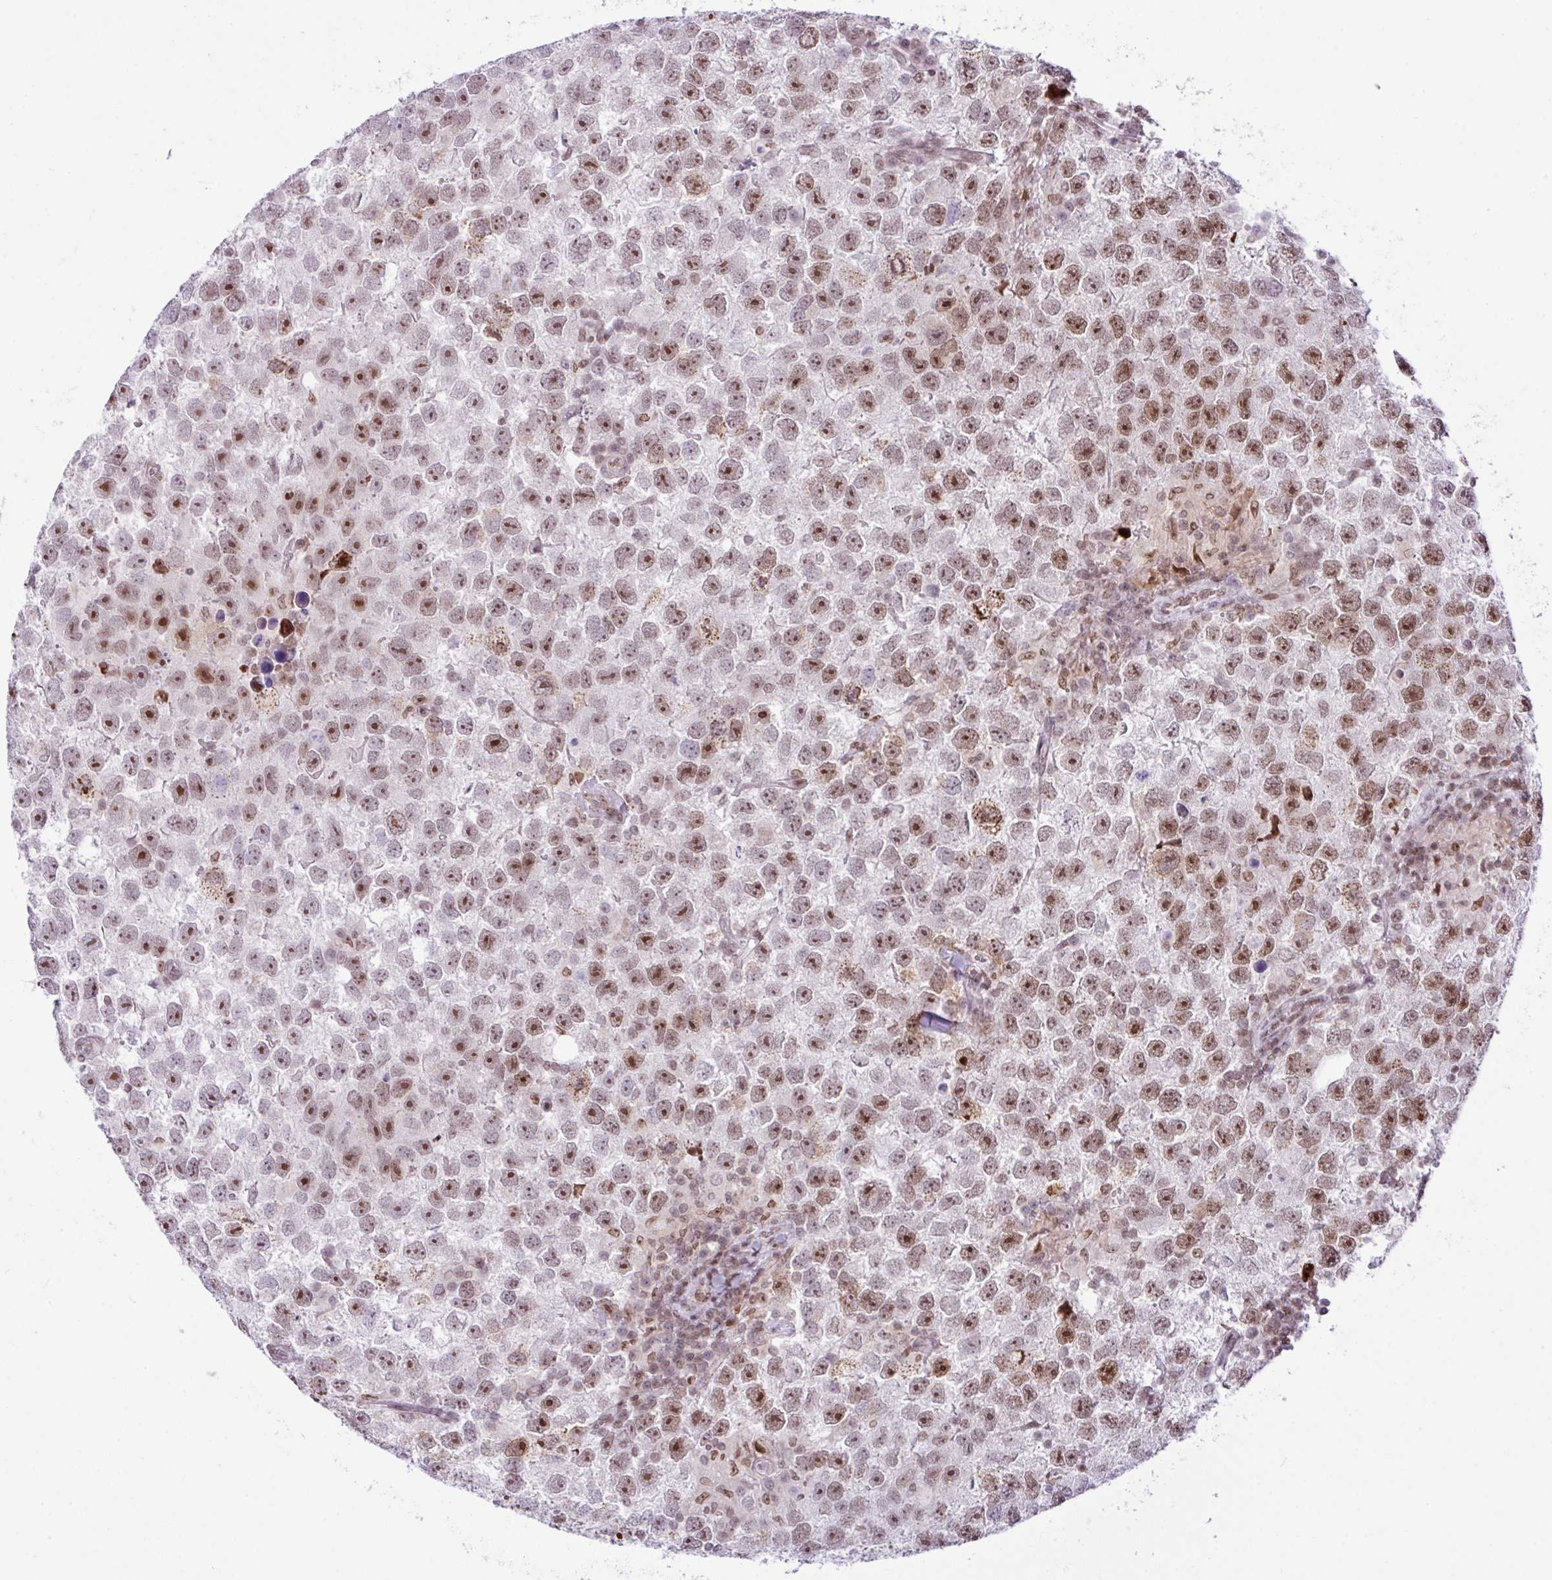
{"staining": {"intensity": "moderate", "quantity": ">75%", "location": "nuclear"}, "tissue": "testis cancer", "cell_type": "Tumor cells", "image_type": "cancer", "snomed": [{"axis": "morphology", "description": "Seminoma, NOS"}, {"axis": "topography", "description": "Testis"}], "caption": "Brown immunohistochemical staining in testis cancer exhibits moderate nuclear expression in approximately >75% of tumor cells. The protein is shown in brown color, while the nuclei are stained blue.", "gene": "CCDC137", "patient": {"sex": "male", "age": 26}}